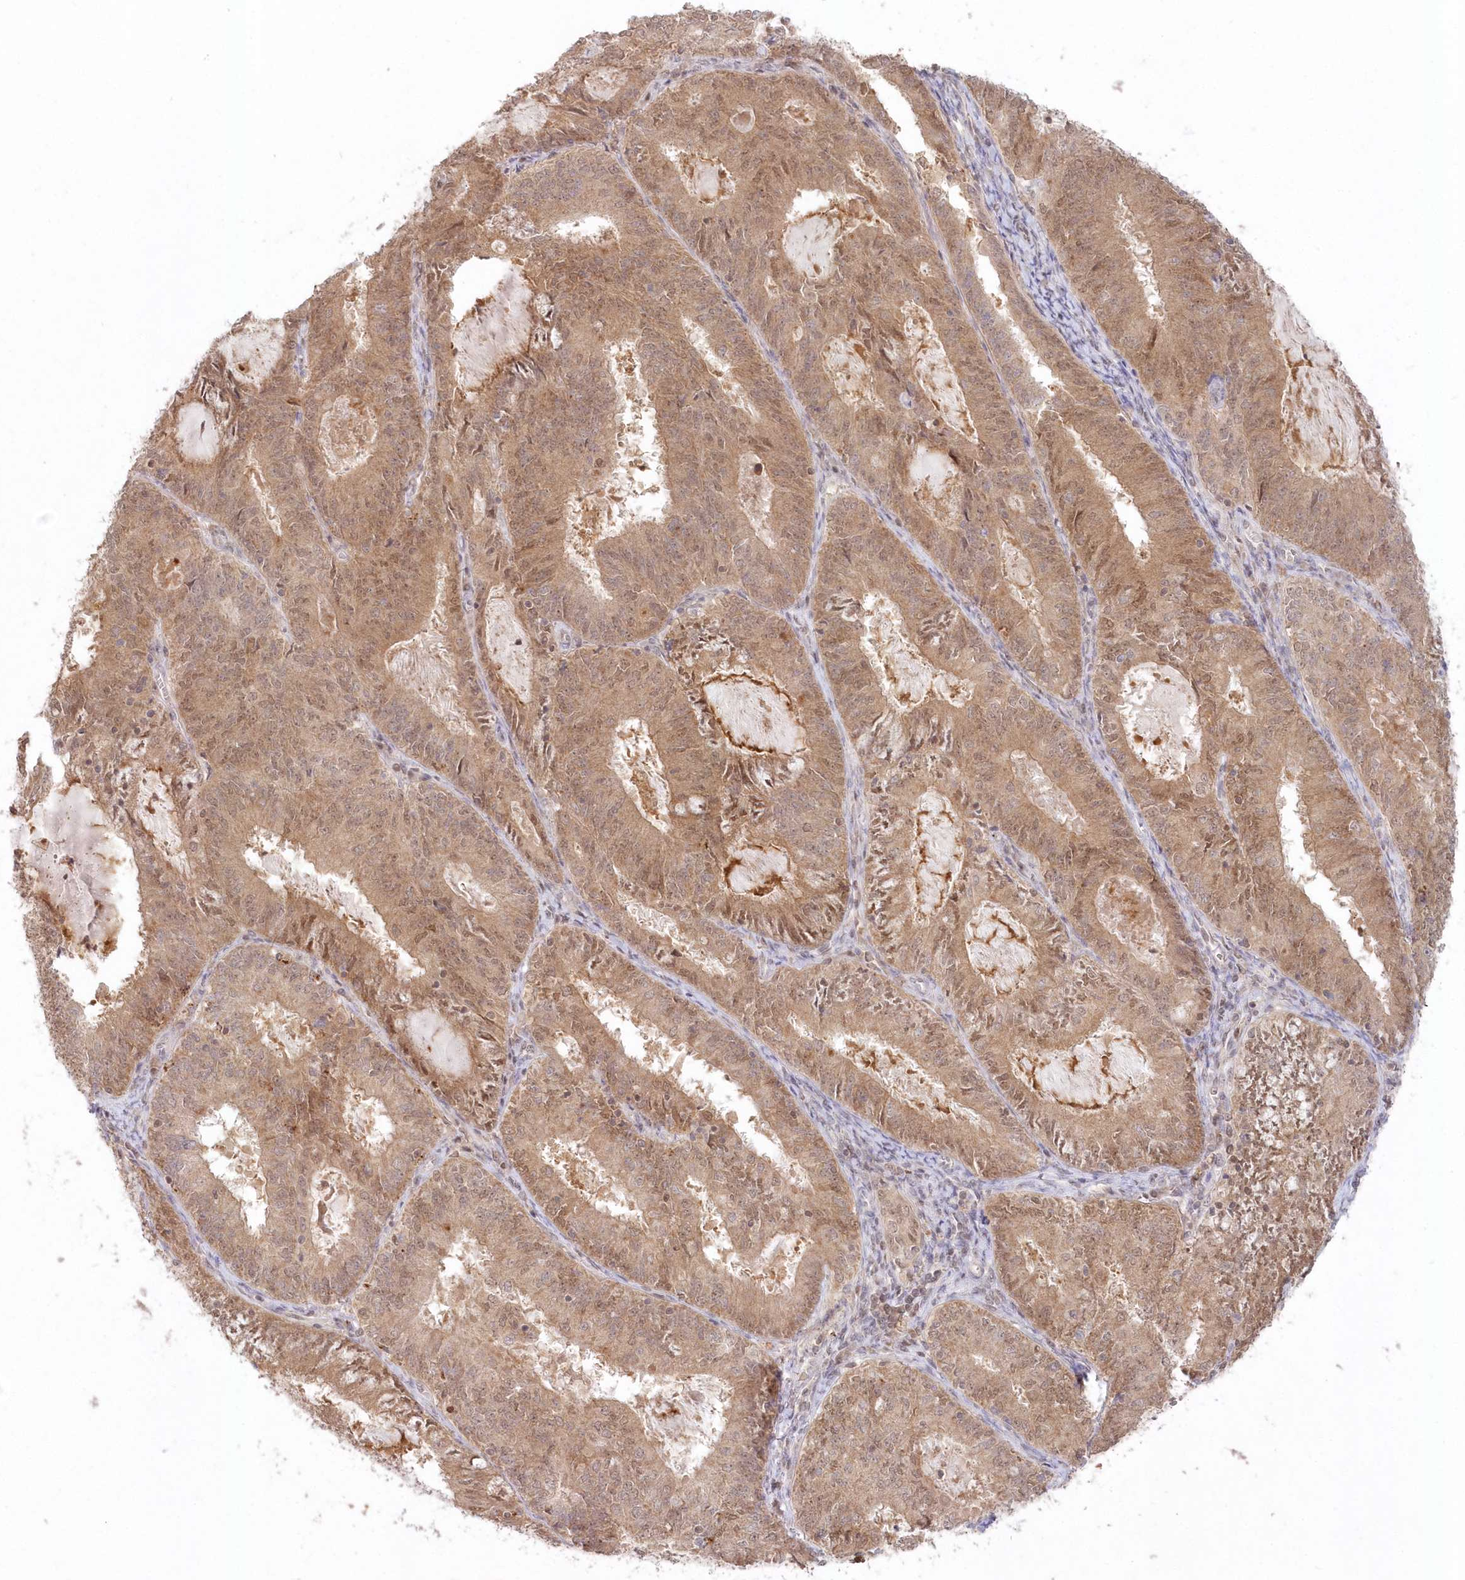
{"staining": {"intensity": "moderate", "quantity": ">75%", "location": "cytoplasmic/membranous,nuclear"}, "tissue": "endometrial cancer", "cell_type": "Tumor cells", "image_type": "cancer", "snomed": [{"axis": "morphology", "description": "Adenocarcinoma, NOS"}, {"axis": "topography", "description": "Endometrium"}], "caption": "This micrograph exhibits immunohistochemistry (IHC) staining of endometrial cancer (adenocarcinoma), with medium moderate cytoplasmic/membranous and nuclear staining in about >75% of tumor cells.", "gene": "ASCC1", "patient": {"sex": "female", "age": 57}}